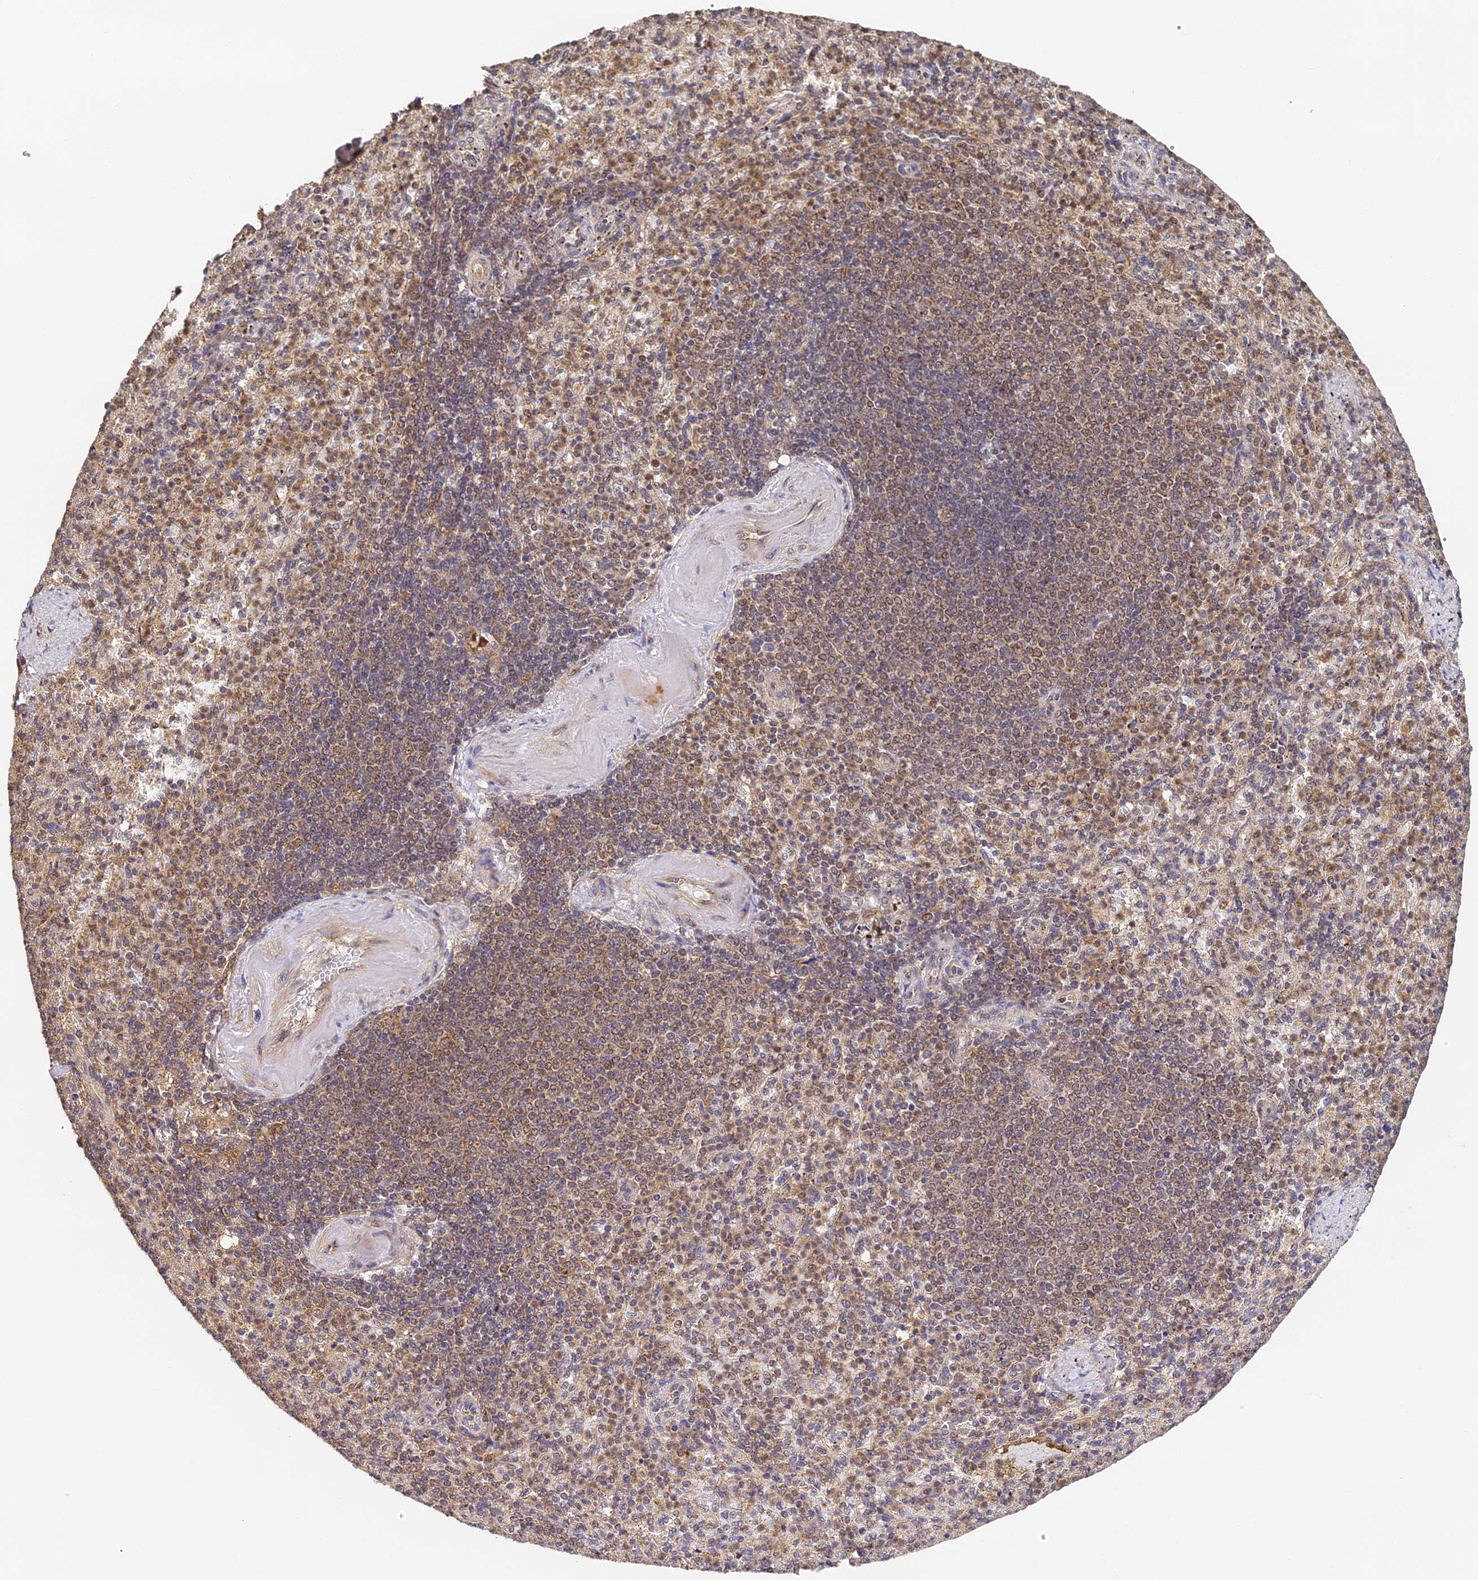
{"staining": {"intensity": "moderate", "quantity": ">75%", "location": "cytoplasmic/membranous,nuclear"}, "tissue": "spleen", "cell_type": "Cells in red pulp", "image_type": "normal", "snomed": [{"axis": "morphology", "description": "Normal tissue, NOS"}, {"axis": "topography", "description": "Spleen"}], "caption": "A brown stain shows moderate cytoplasmic/membranous,nuclear expression of a protein in cells in red pulp of benign human spleen.", "gene": "ENSG00000268870", "patient": {"sex": "female", "age": 74}}